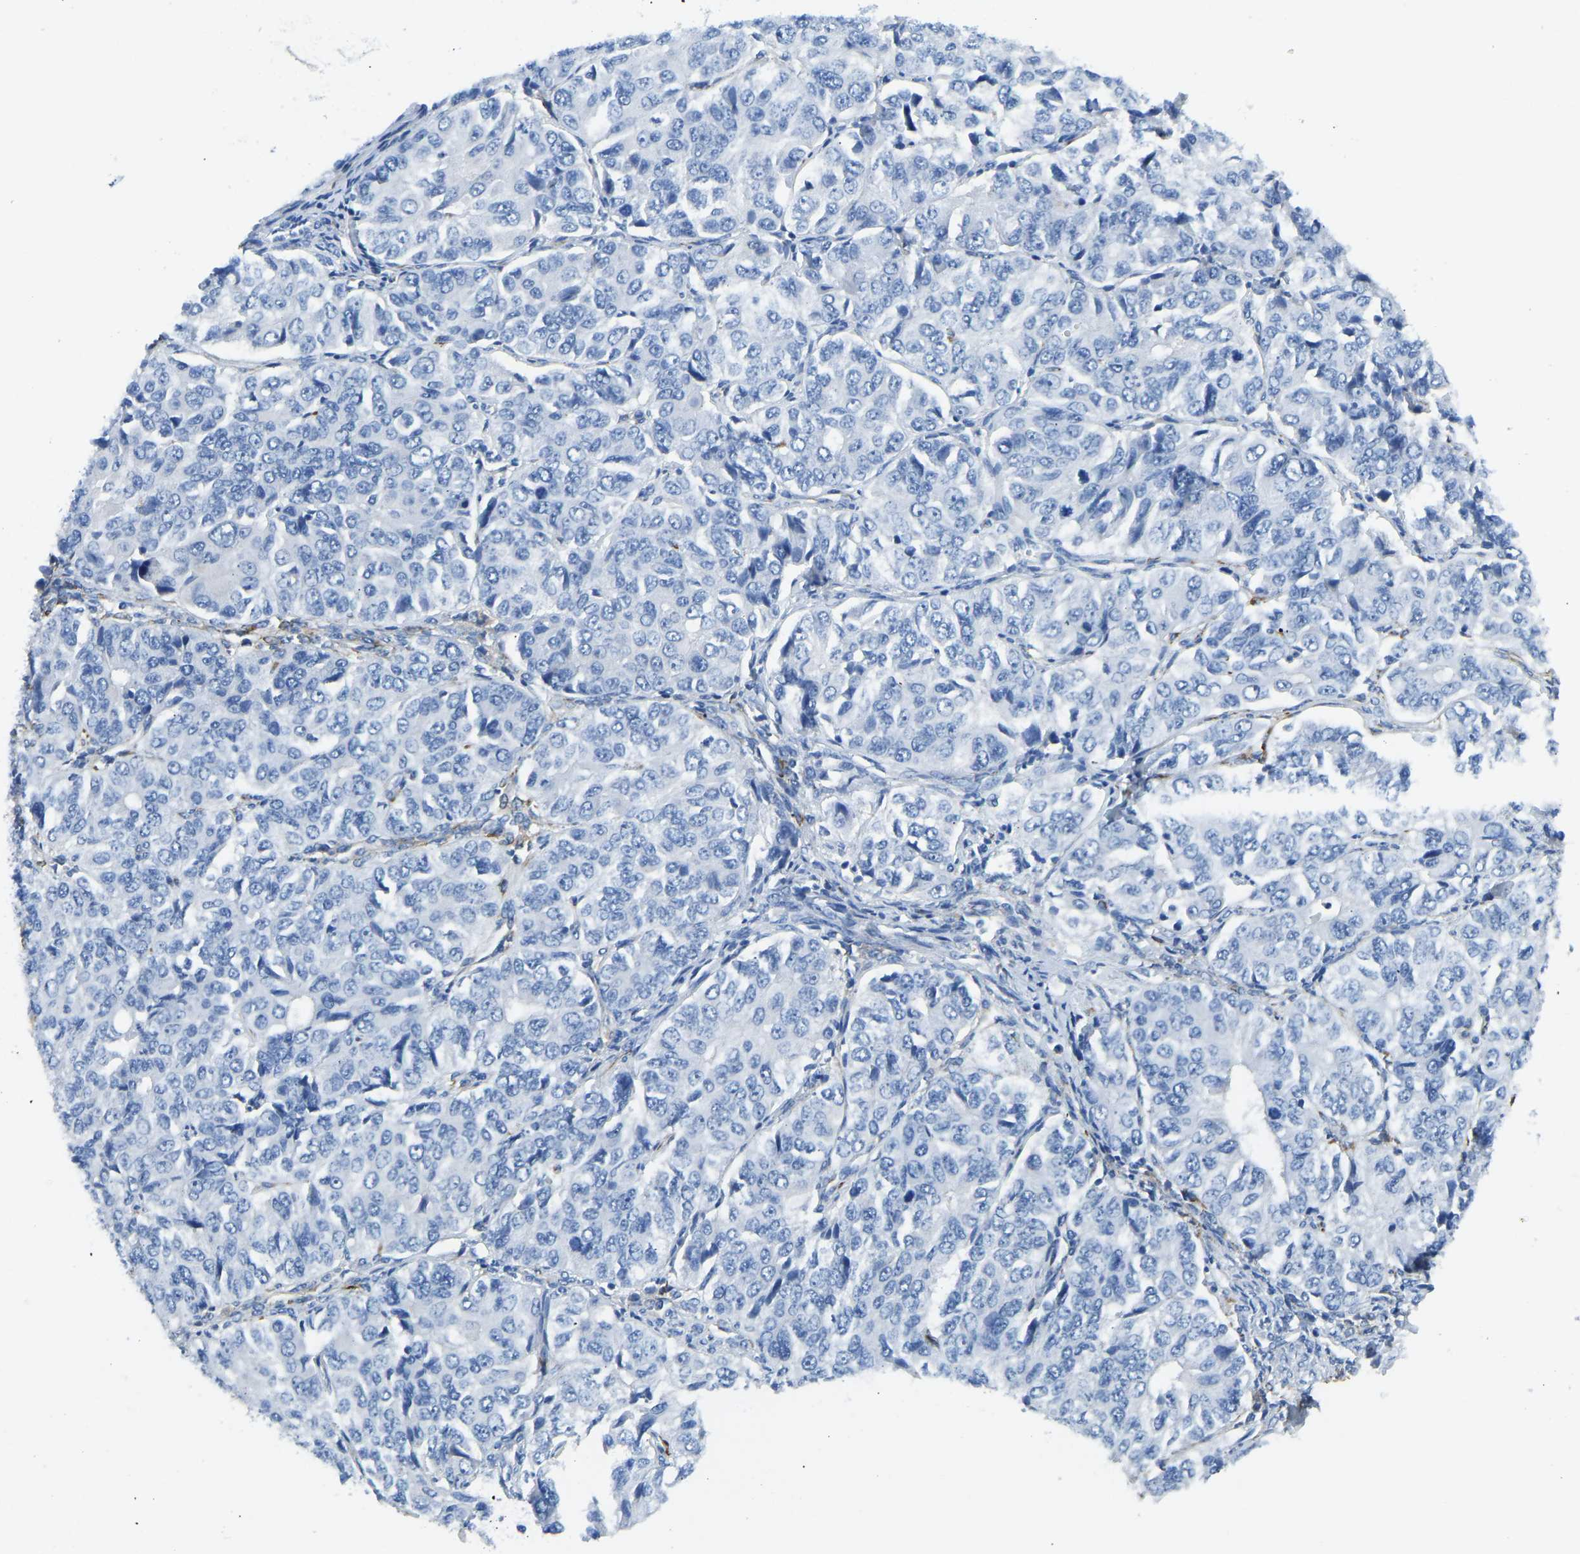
{"staining": {"intensity": "negative", "quantity": "none", "location": "none"}, "tissue": "ovarian cancer", "cell_type": "Tumor cells", "image_type": "cancer", "snomed": [{"axis": "morphology", "description": "Carcinoma, endometroid"}, {"axis": "topography", "description": "Ovary"}], "caption": "Endometroid carcinoma (ovarian) was stained to show a protein in brown. There is no significant staining in tumor cells.", "gene": "COL15A1", "patient": {"sex": "female", "age": 51}}